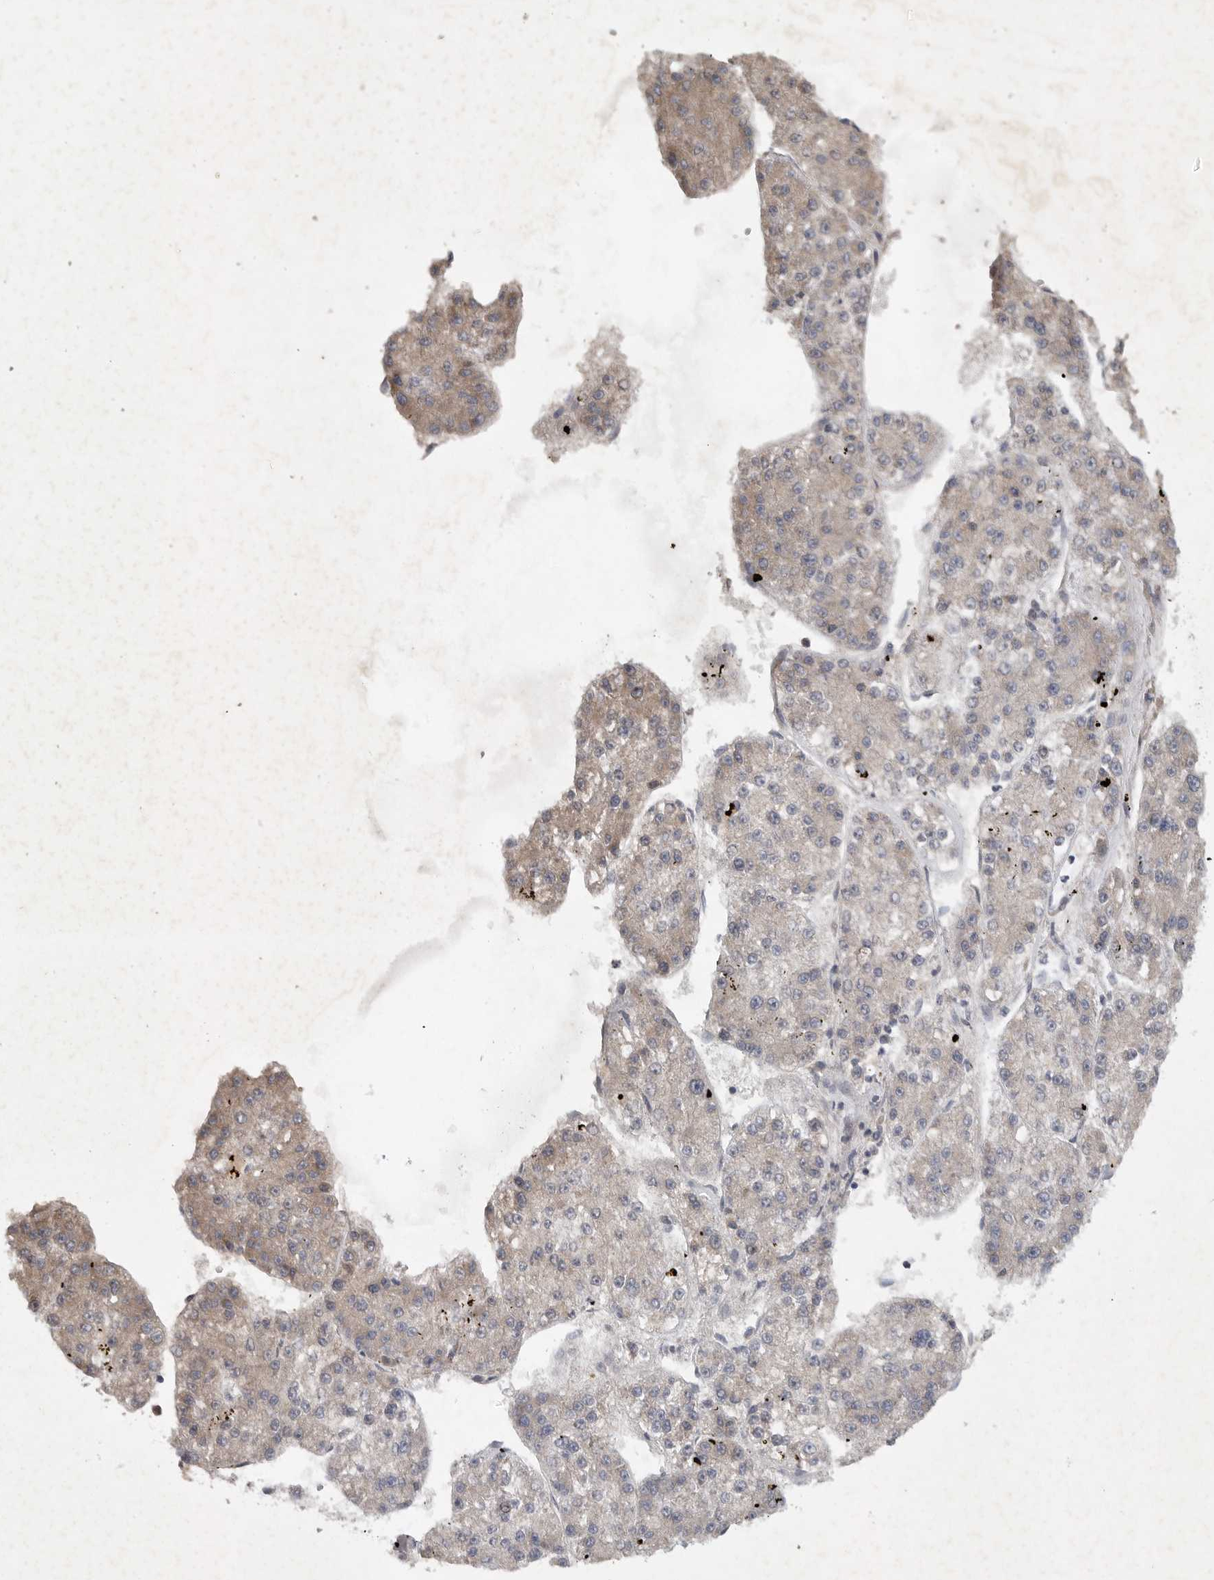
{"staining": {"intensity": "weak", "quantity": "25%-75%", "location": "cytoplasmic/membranous"}, "tissue": "liver cancer", "cell_type": "Tumor cells", "image_type": "cancer", "snomed": [{"axis": "morphology", "description": "Carcinoma, Hepatocellular, NOS"}, {"axis": "topography", "description": "Liver"}], "caption": "Human liver hepatocellular carcinoma stained with a protein marker demonstrates weak staining in tumor cells.", "gene": "EDEM3", "patient": {"sex": "female", "age": 73}}